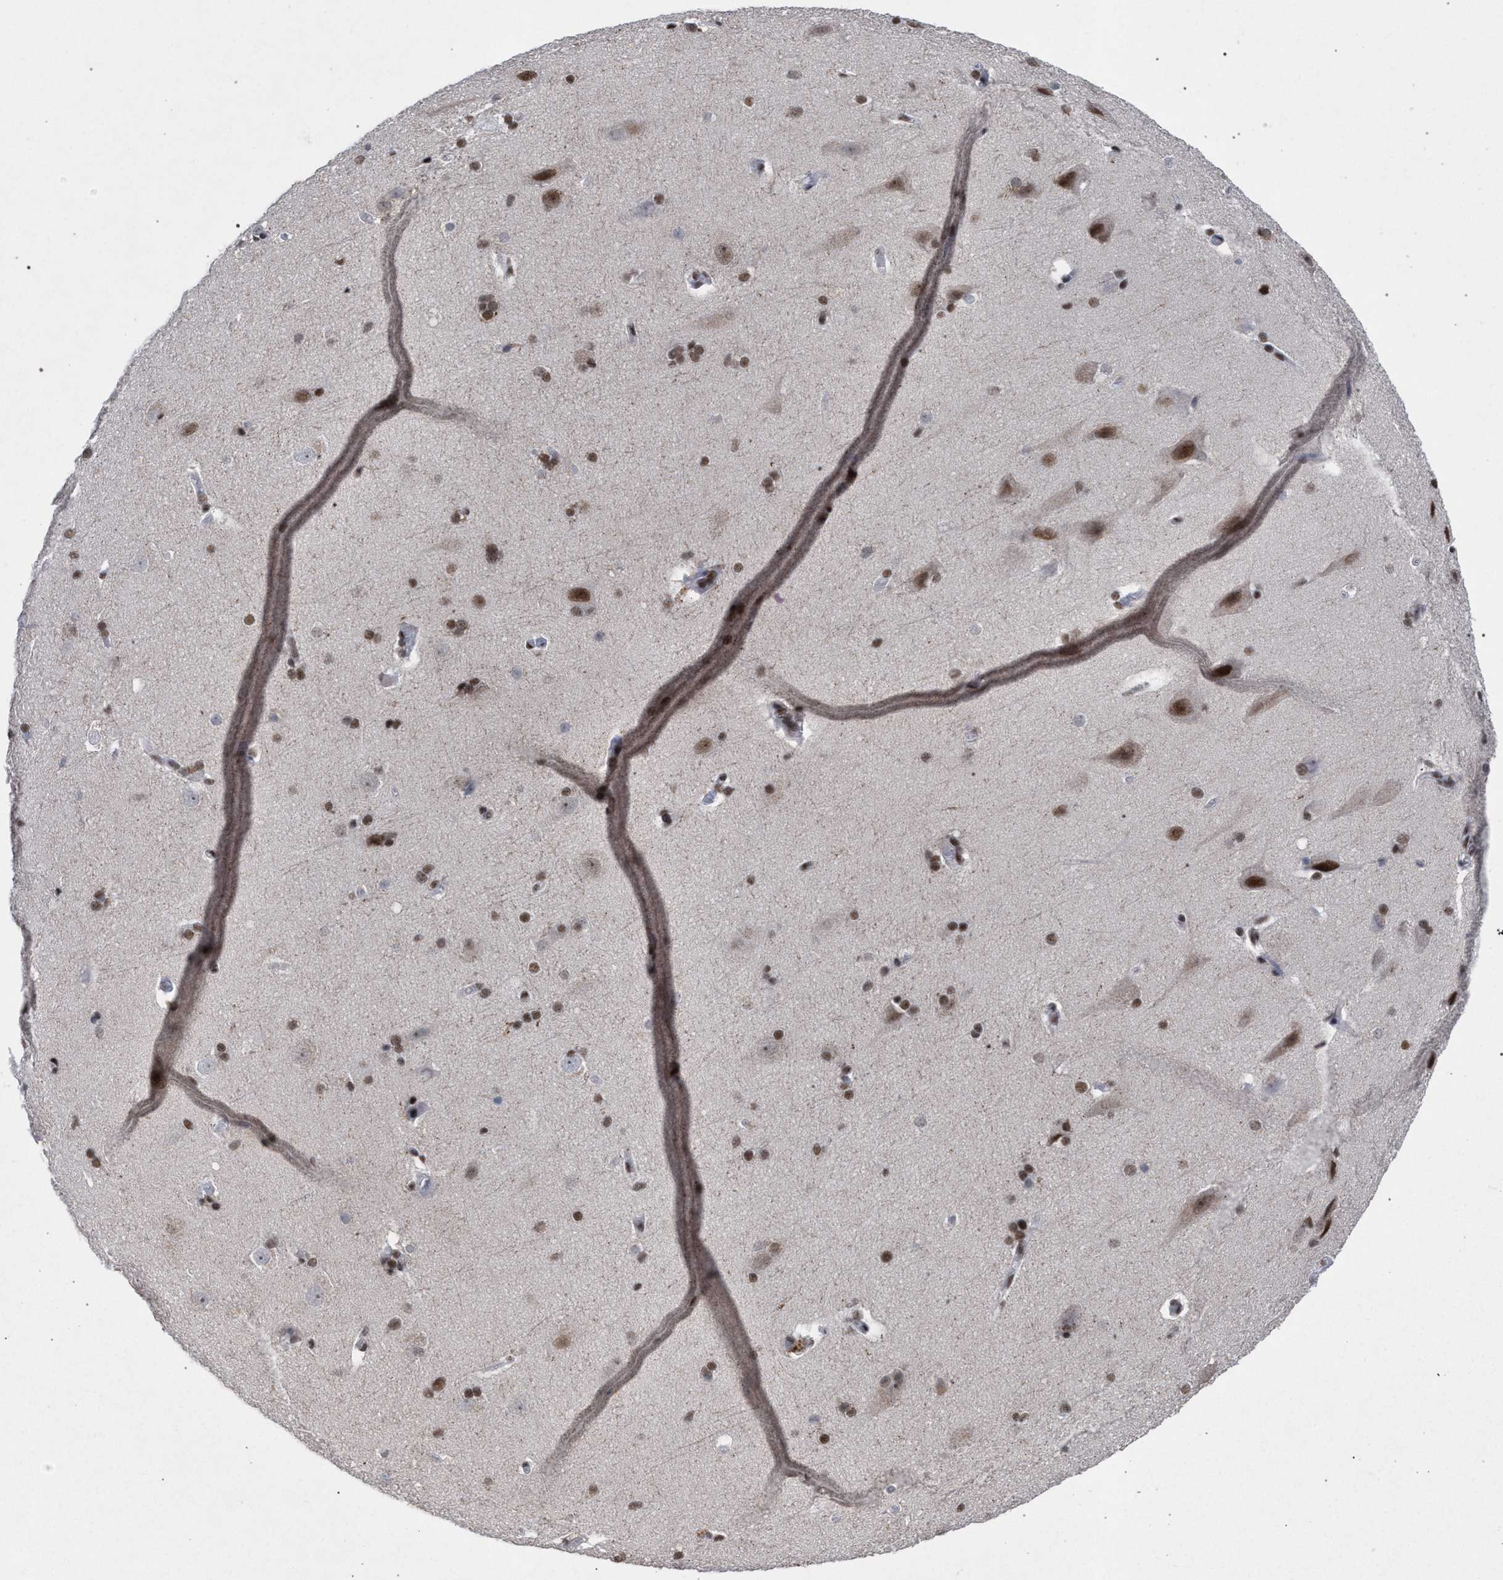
{"staining": {"intensity": "moderate", "quantity": ">75%", "location": "nuclear"}, "tissue": "cerebral cortex", "cell_type": "Endothelial cells", "image_type": "normal", "snomed": [{"axis": "morphology", "description": "Normal tissue, NOS"}, {"axis": "topography", "description": "Cerebral cortex"}, {"axis": "topography", "description": "Hippocampus"}], "caption": "Endothelial cells reveal medium levels of moderate nuclear positivity in approximately >75% of cells in unremarkable human cerebral cortex.", "gene": "SCAF4", "patient": {"sex": "female", "age": 19}}